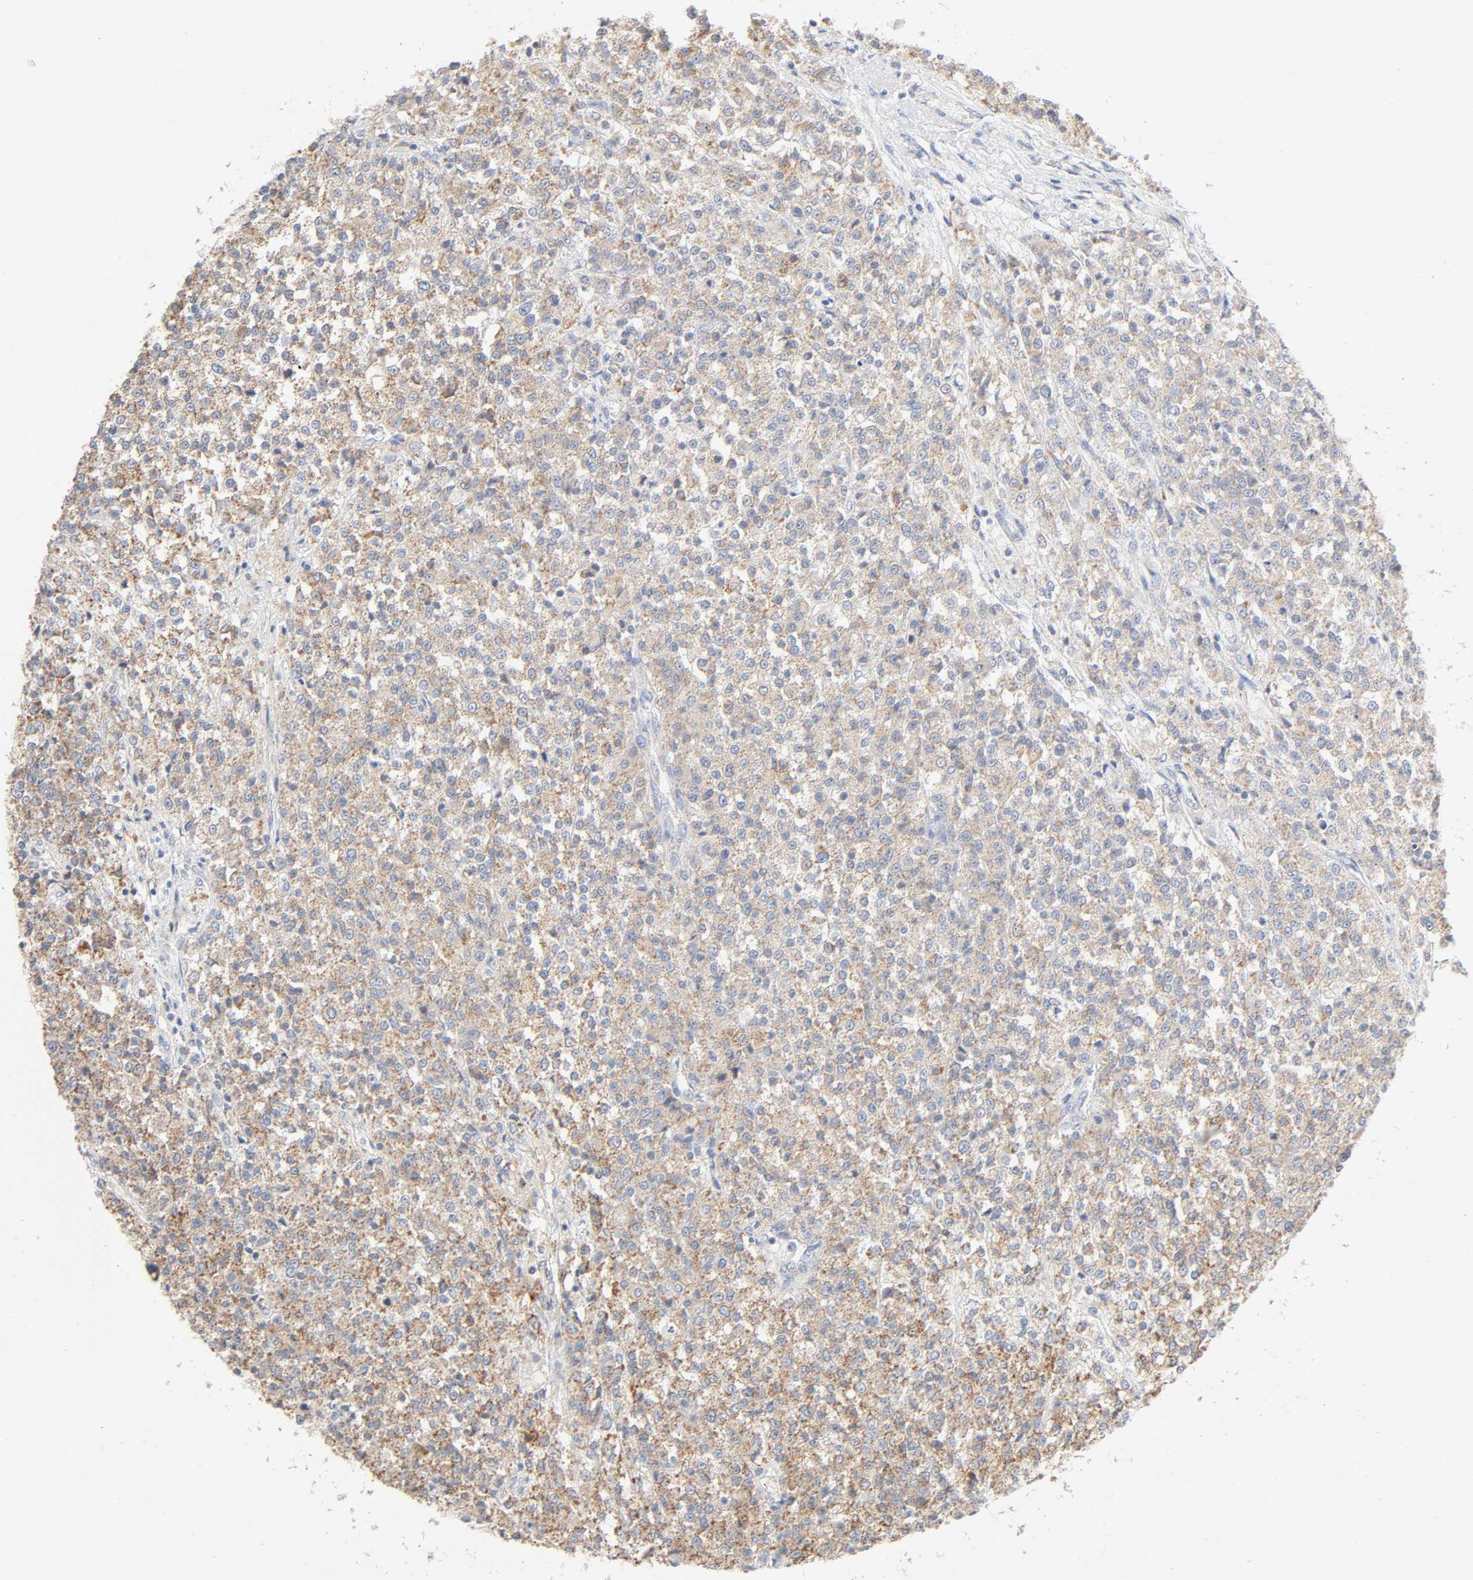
{"staining": {"intensity": "moderate", "quantity": ">75%", "location": "cytoplasmic/membranous"}, "tissue": "testis cancer", "cell_type": "Tumor cells", "image_type": "cancer", "snomed": [{"axis": "morphology", "description": "Seminoma, NOS"}, {"axis": "topography", "description": "Testis"}], "caption": "Testis seminoma stained with IHC exhibits moderate cytoplasmic/membranous staining in approximately >75% of tumor cells. (DAB IHC with brightfield microscopy, high magnification).", "gene": "SYT16", "patient": {"sex": "male", "age": 59}}